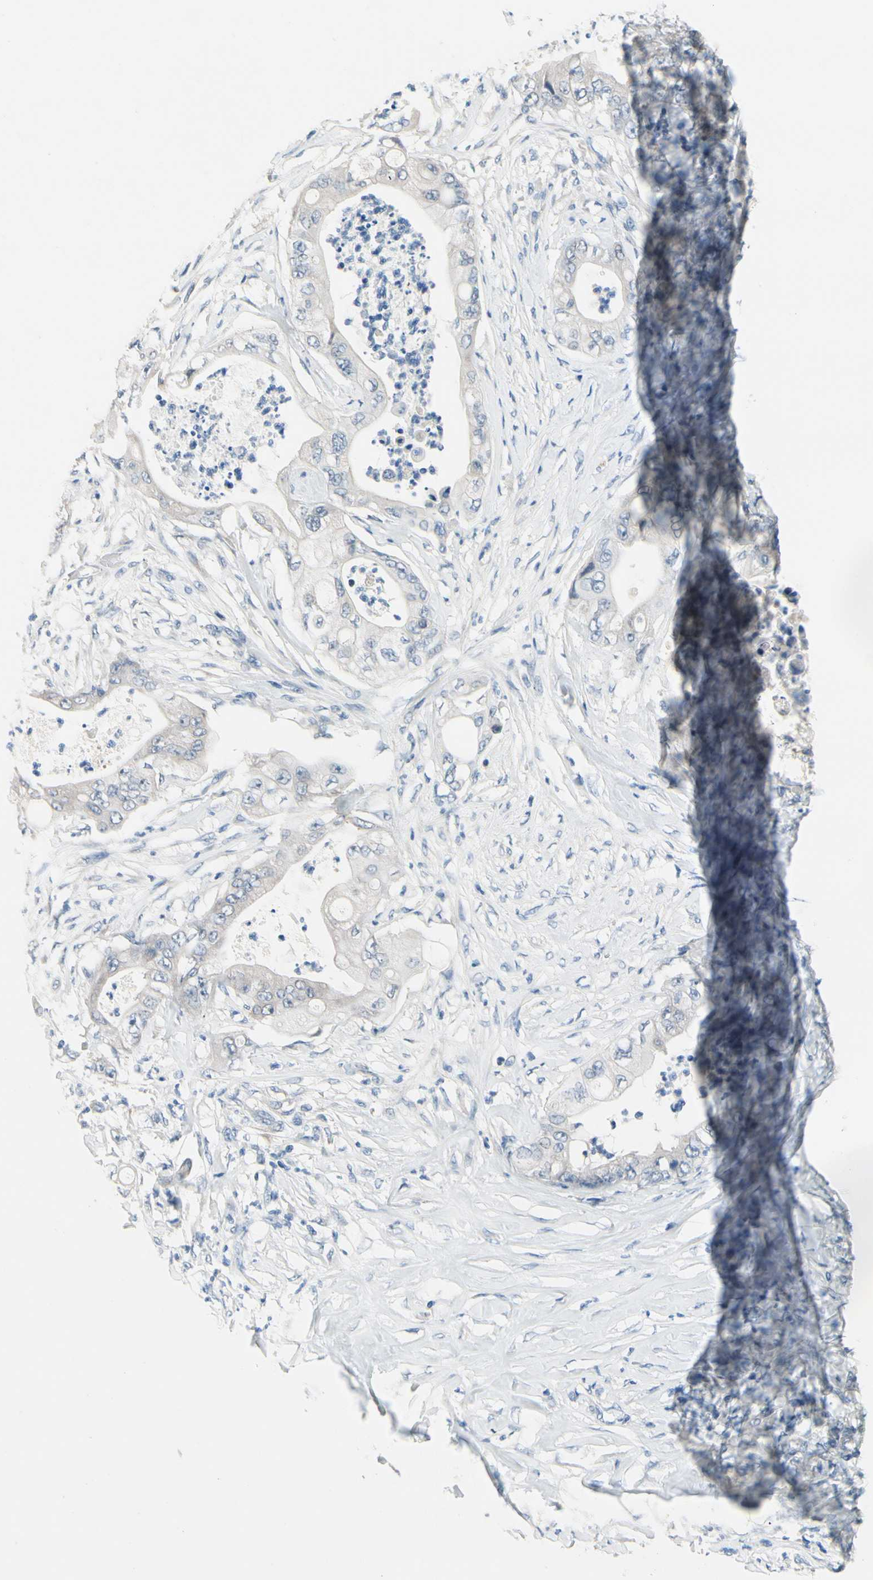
{"staining": {"intensity": "negative", "quantity": "none", "location": "none"}, "tissue": "stomach cancer", "cell_type": "Tumor cells", "image_type": "cancer", "snomed": [{"axis": "morphology", "description": "Adenocarcinoma, NOS"}, {"axis": "topography", "description": "Stomach"}], "caption": "The immunohistochemistry histopathology image has no significant staining in tumor cells of stomach adenocarcinoma tissue.", "gene": "SLC27A6", "patient": {"sex": "female", "age": 73}}